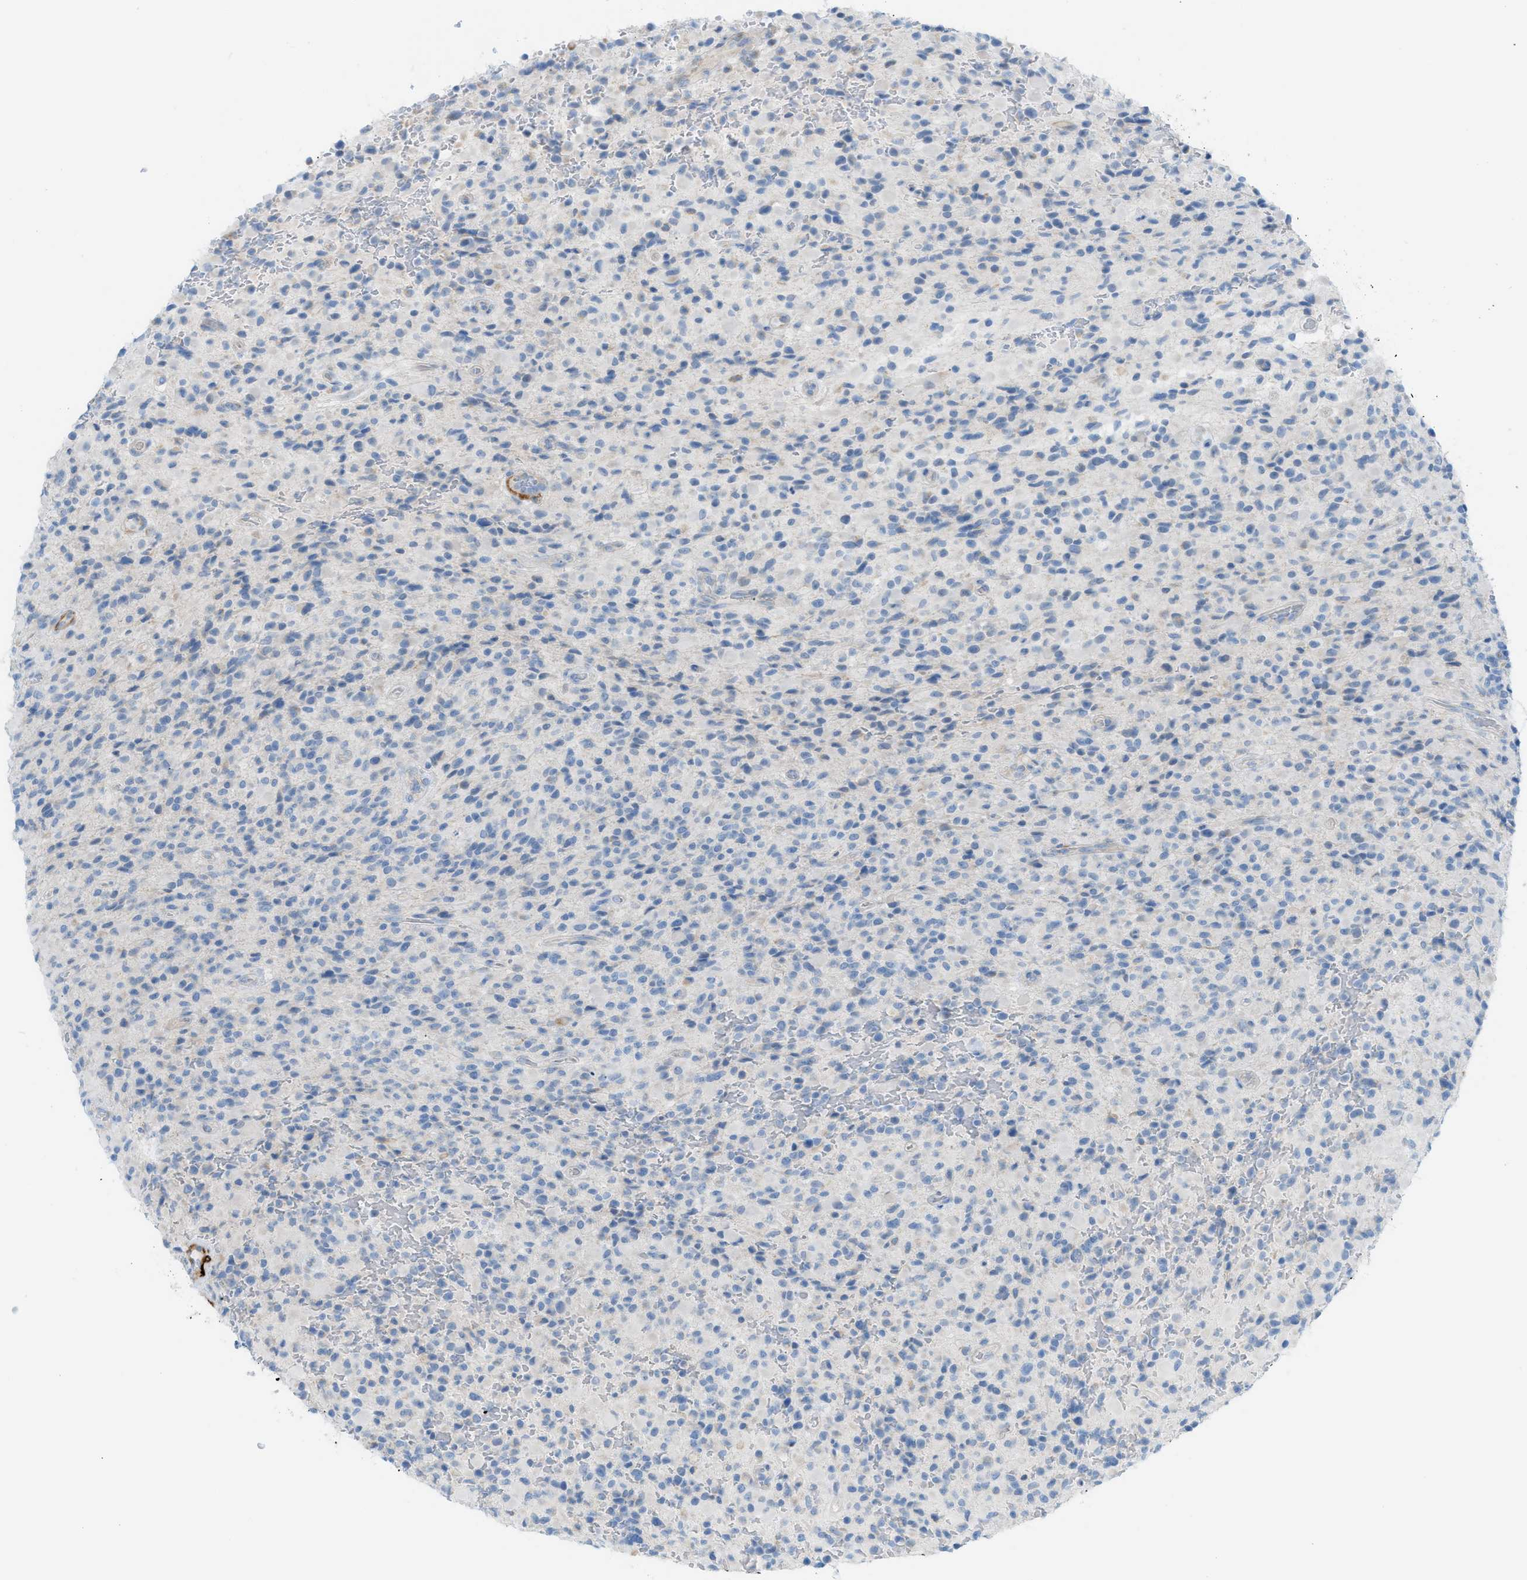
{"staining": {"intensity": "negative", "quantity": "none", "location": "none"}, "tissue": "glioma", "cell_type": "Tumor cells", "image_type": "cancer", "snomed": [{"axis": "morphology", "description": "Glioma, malignant, High grade"}, {"axis": "topography", "description": "Brain"}], "caption": "This is an immunohistochemistry image of human glioma. There is no positivity in tumor cells.", "gene": "MYH11", "patient": {"sex": "male", "age": 71}}